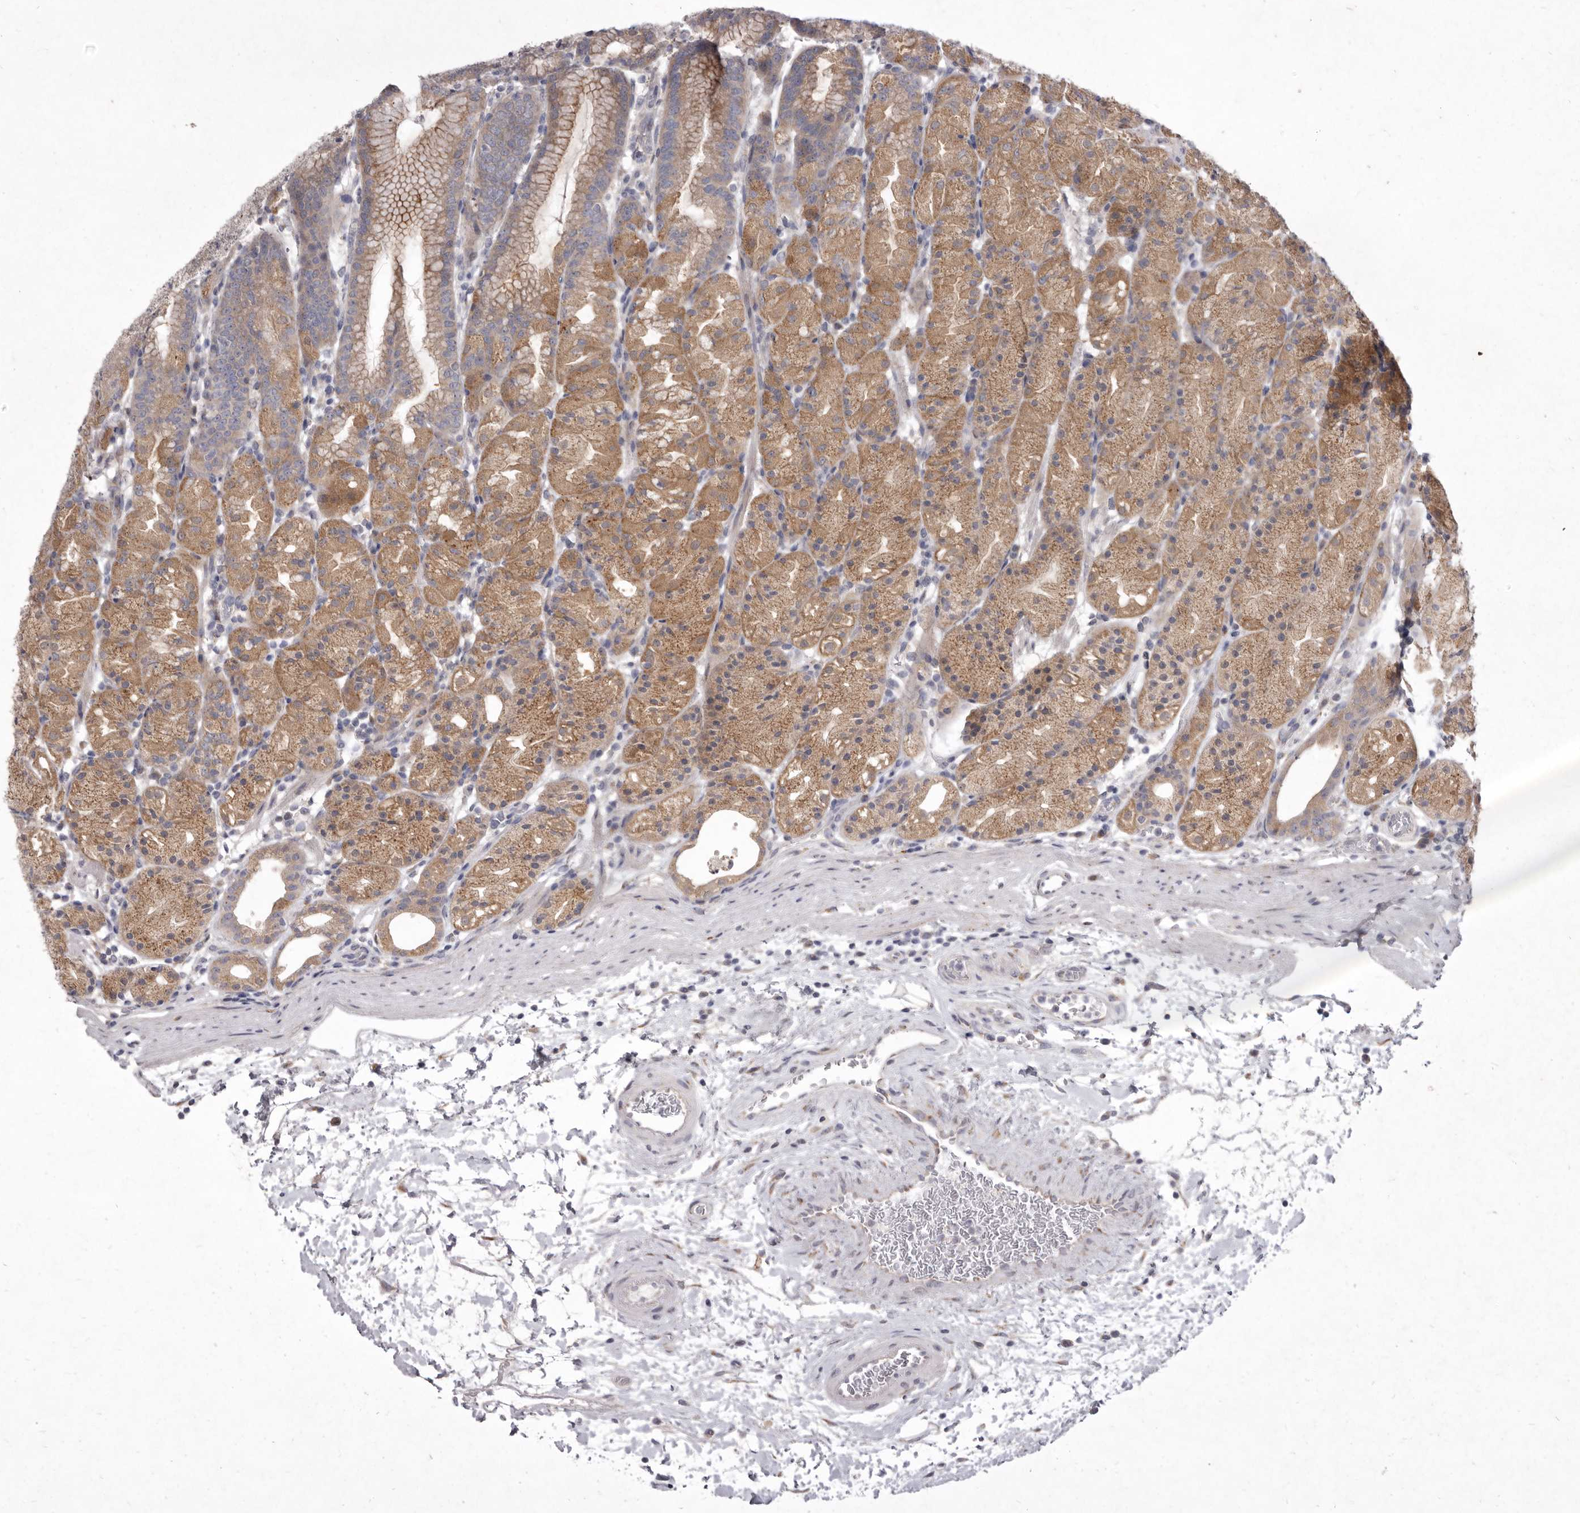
{"staining": {"intensity": "moderate", "quantity": ">75%", "location": "cytoplasmic/membranous"}, "tissue": "stomach", "cell_type": "Glandular cells", "image_type": "normal", "snomed": [{"axis": "morphology", "description": "Normal tissue, NOS"}, {"axis": "topography", "description": "Stomach, upper"}], "caption": "An image of stomach stained for a protein exhibits moderate cytoplasmic/membranous brown staining in glandular cells.", "gene": "P2RX6", "patient": {"sex": "male", "age": 48}}